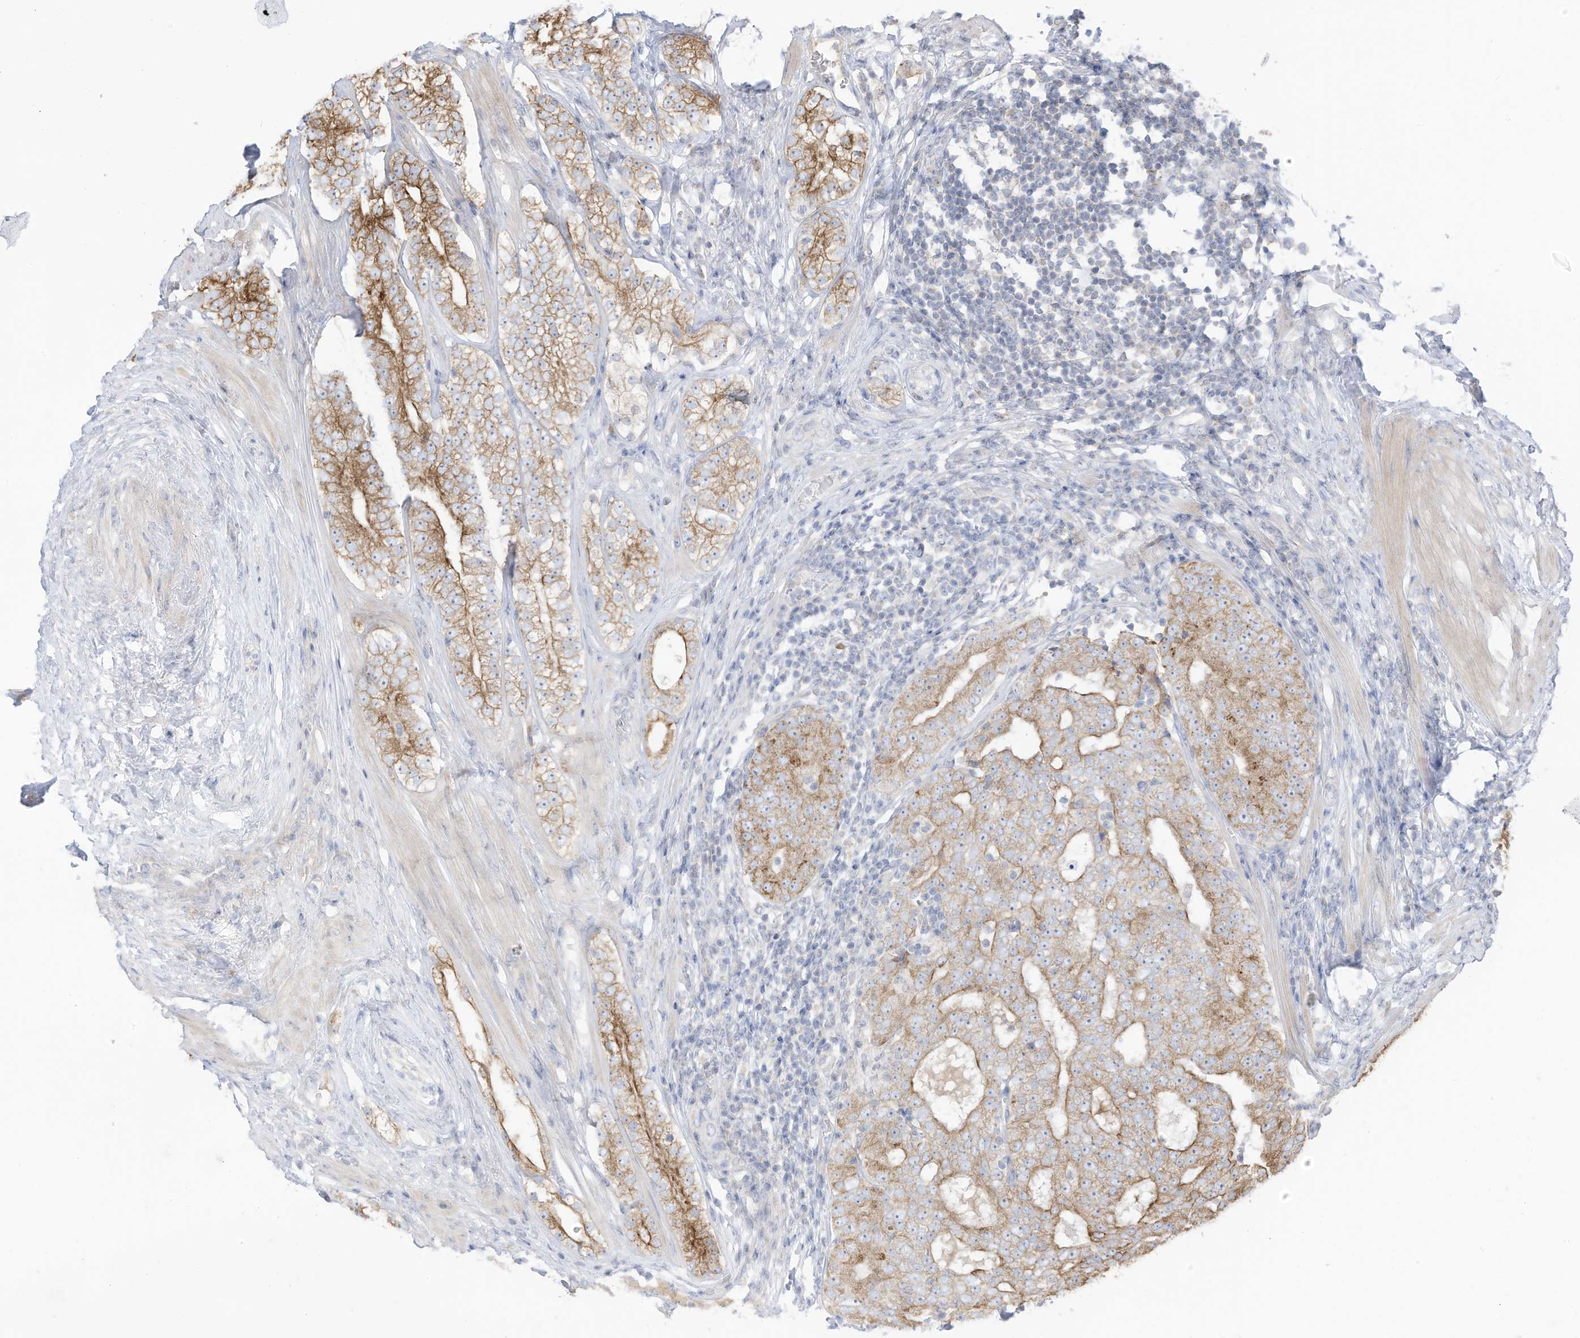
{"staining": {"intensity": "moderate", "quantity": ">75%", "location": "cytoplasmic/membranous"}, "tissue": "prostate cancer", "cell_type": "Tumor cells", "image_type": "cancer", "snomed": [{"axis": "morphology", "description": "Adenocarcinoma, High grade"}, {"axis": "topography", "description": "Prostate"}], "caption": "Immunohistochemical staining of human prostate cancer demonstrates medium levels of moderate cytoplasmic/membranous expression in approximately >75% of tumor cells.", "gene": "CGAS", "patient": {"sex": "male", "age": 56}}